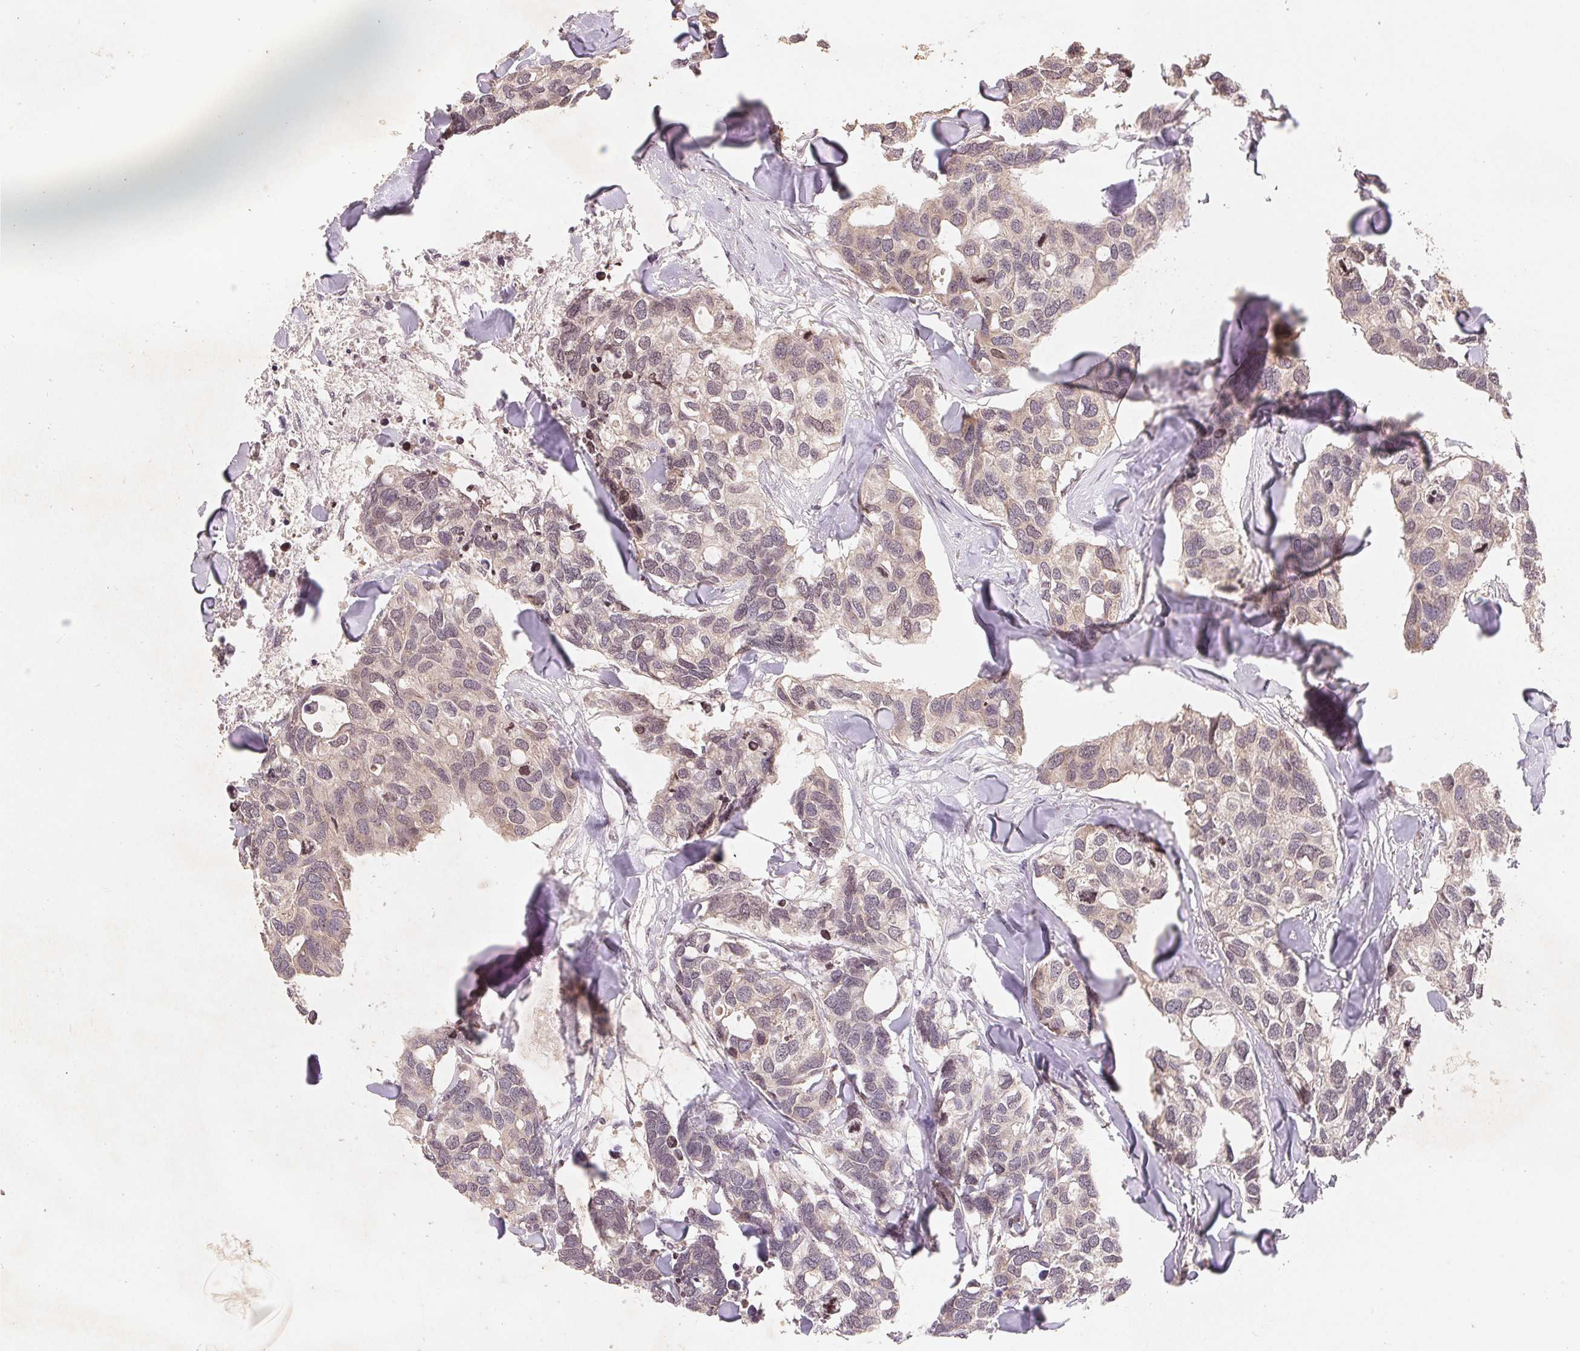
{"staining": {"intensity": "negative", "quantity": "none", "location": "none"}, "tissue": "breast cancer", "cell_type": "Tumor cells", "image_type": "cancer", "snomed": [{"axis": "morphology", "description": "Duct carcinoma"}, {"axis": "topography", "description": "Breast"}], "caption": "An image of human breast invasive ductal carcinoma is negative for staining in tumor cells.", "gene": "HMGN3", "patient": {"sex": "female", "age": 83}}